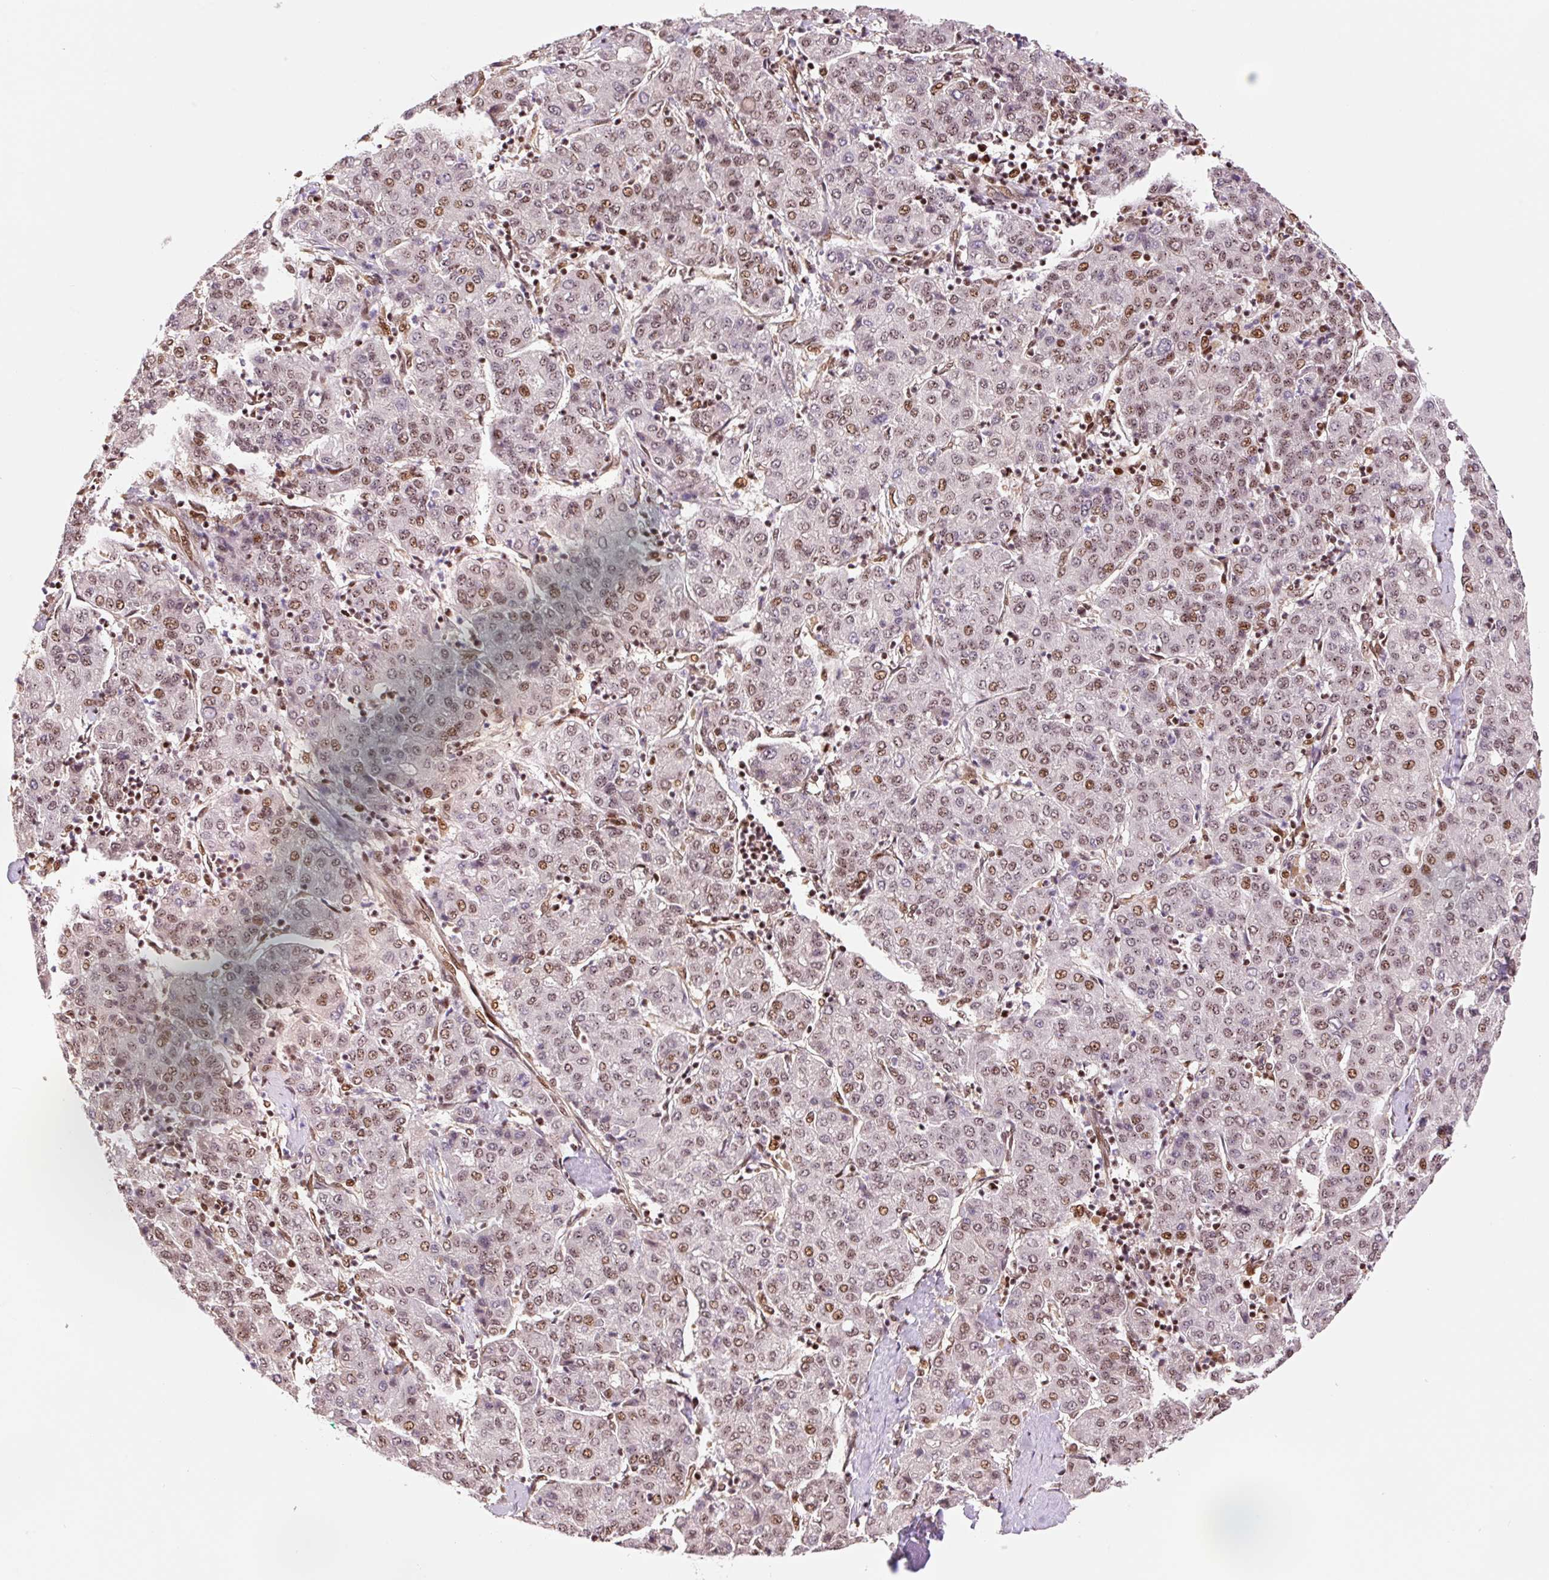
{"staining": {"intensity": "moderate", "quantity": ">75%", "location": "nuclear"}, "tissue": "liver cancer", "cell_type": "Tumor cells", "image_type": "cancer", "snomed": [{"axis": "morphology", "description": "Carcinoma, Hepatocellular, NOS"}, {"axis": "topography", "description": "Liver"}], "caption": "Immunohistochemical staining of liver hepatocellular carcinoma displays moderate nuclear protein staining in approximately >75% of tumor cells.", "gene": "INTS8", "patient": {"sex": "male", "age": 65}}